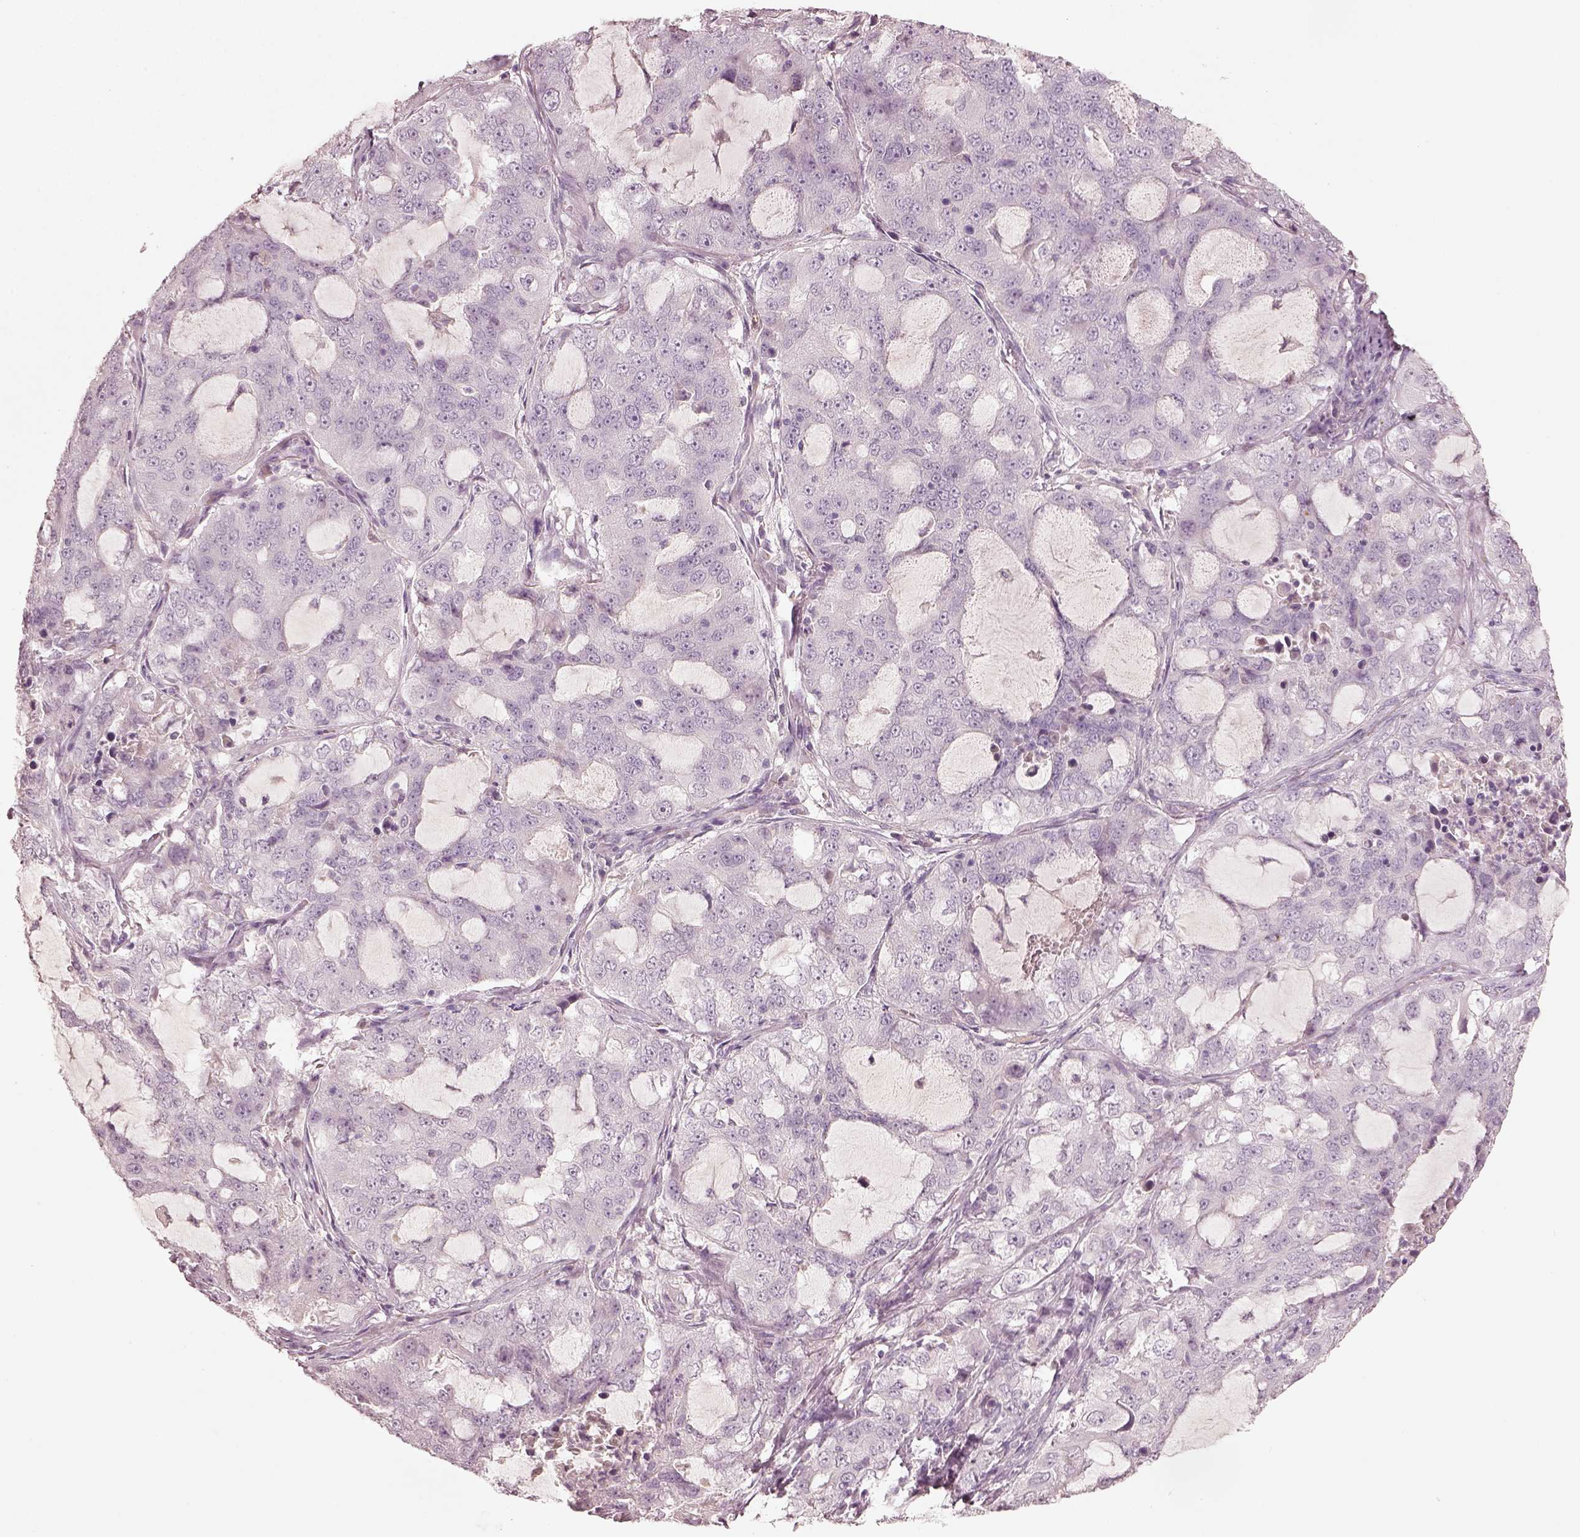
{"staining": {"intensity": "negative", "quantity": "none", "location": "none"}, "tissue": "lung cancer", "cell_type": "Tumor cells", "image_type": "cancer", "snomed": [{"axis": "morphology", "description": "Adenocarcinoma, NOS"}, {"axis": "topography", "description": "Lung"}], "caption": "Protein analysis of lung cancer displays no significant positivity in tumor cells. Brightfield microscopy of immunohistochemistry stained with DAB (3,3'-diaminobenzidine) (brown) and hematoxylin (blue), captured at high magnification.", "gene": "SPATA6L", "patient": {"sex": "female", "age": 61}}